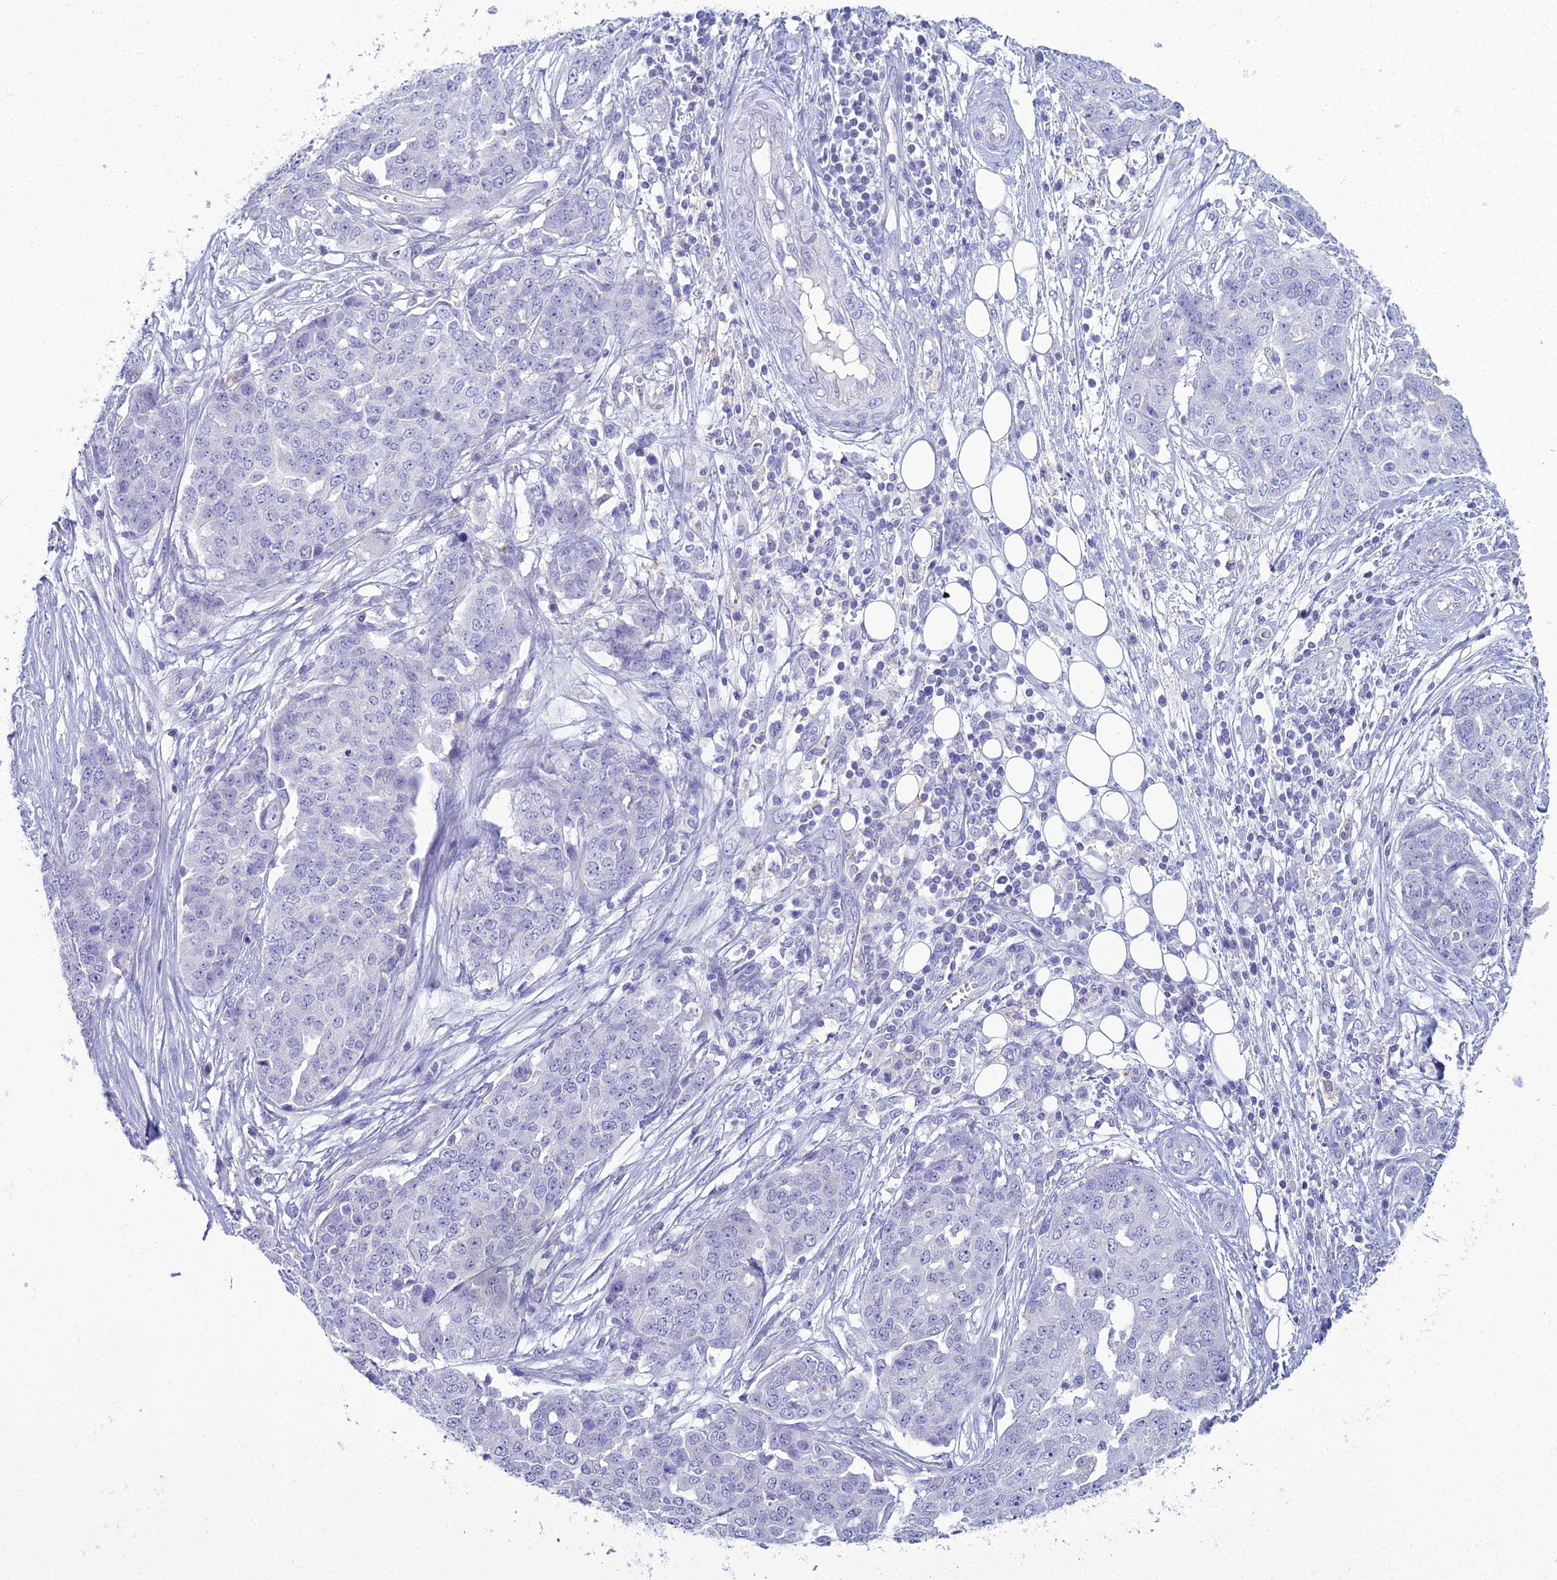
{"staining": {"intensity": "negative", "quantity": "none", "location": "none"}, "tissue": "ovarian cancer", "cell_type": "Tumor cells", "image_type": "cancer", "snomed": [{"axis": "morphology", "description": "Cystadenocarcinoma, serous, NOS"}, {"axis": "topography", "description": "Soft tissue"}, {"axis": "topography", "description": "Ovary"}], "caption": "Immunohistochemistry of human ovarian serous cystadenocarcinoma exhibits no staining in tumor cells.", "gene": "ACE", "patient": {"sex": "female", "age": 57}}